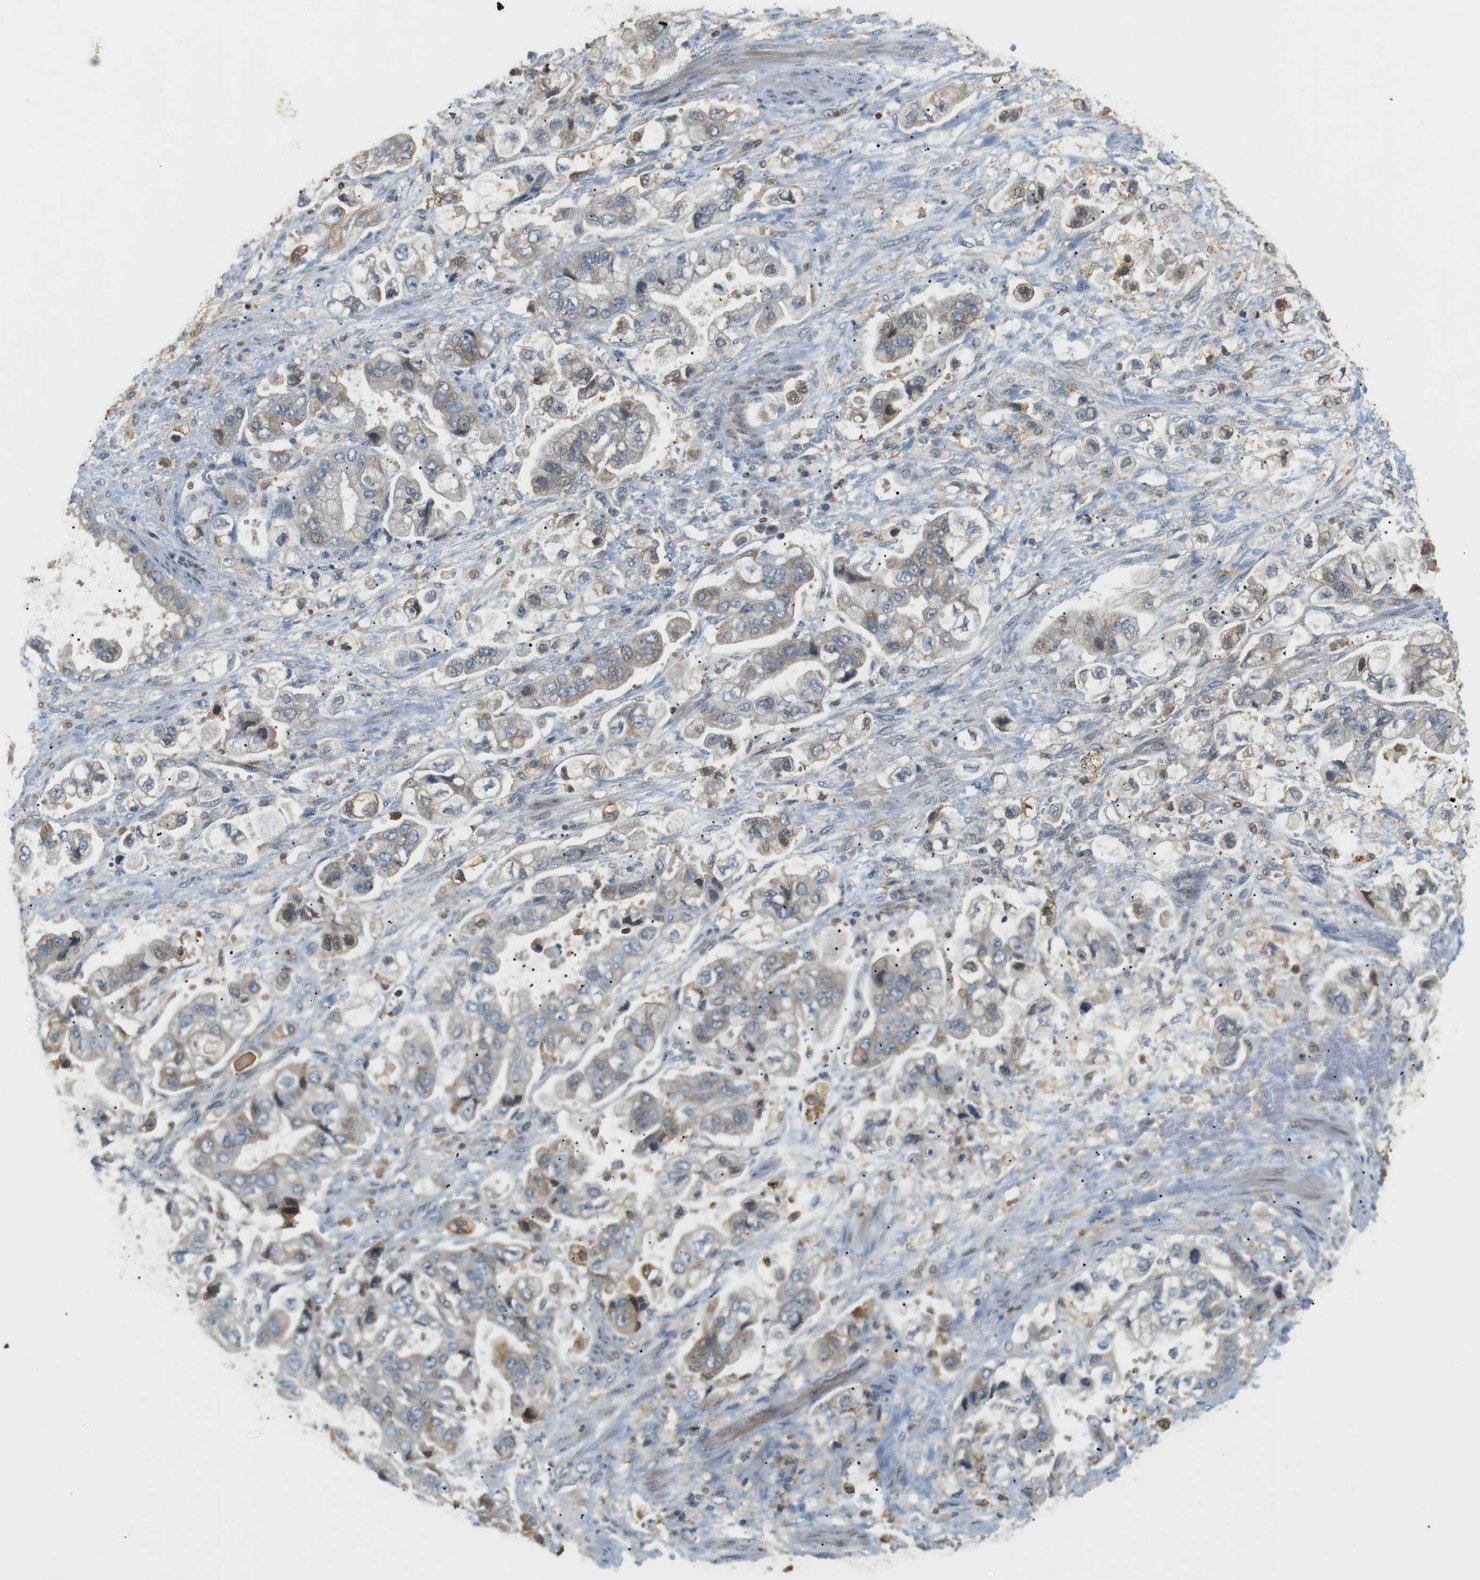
{"staining": {"intensity": "weak", "quantity": "25%-75%", "location": "cytoplasmic/membranous"}, "tissue": "stomach cancer", "cell_type": "Tumor cells", "image_type": "cancer", "snomed": [{"axis": "morphology", "description": "Normal tissue, NOS"}, {"axis": "morphology", "description": "Adenocarcinoma, NOS"}, {"axis": "topography", "description": "Stomach"}], "caption": "IHC staining of stomach adenocarcinoma, which shows low levels of weak cytoplasmic/membranous expression in approximately 25%-75% of tumor cells indicating weak cytoplasmic/membranous protein staining. The staining was performed using DAB (3,3'-diaminobenzidine) (brown) for protein detection and nuclei were counterstained in hematoxylin (blue).", "gene": "P2RY1", "patient": {"sex": "male", "age": 62}}